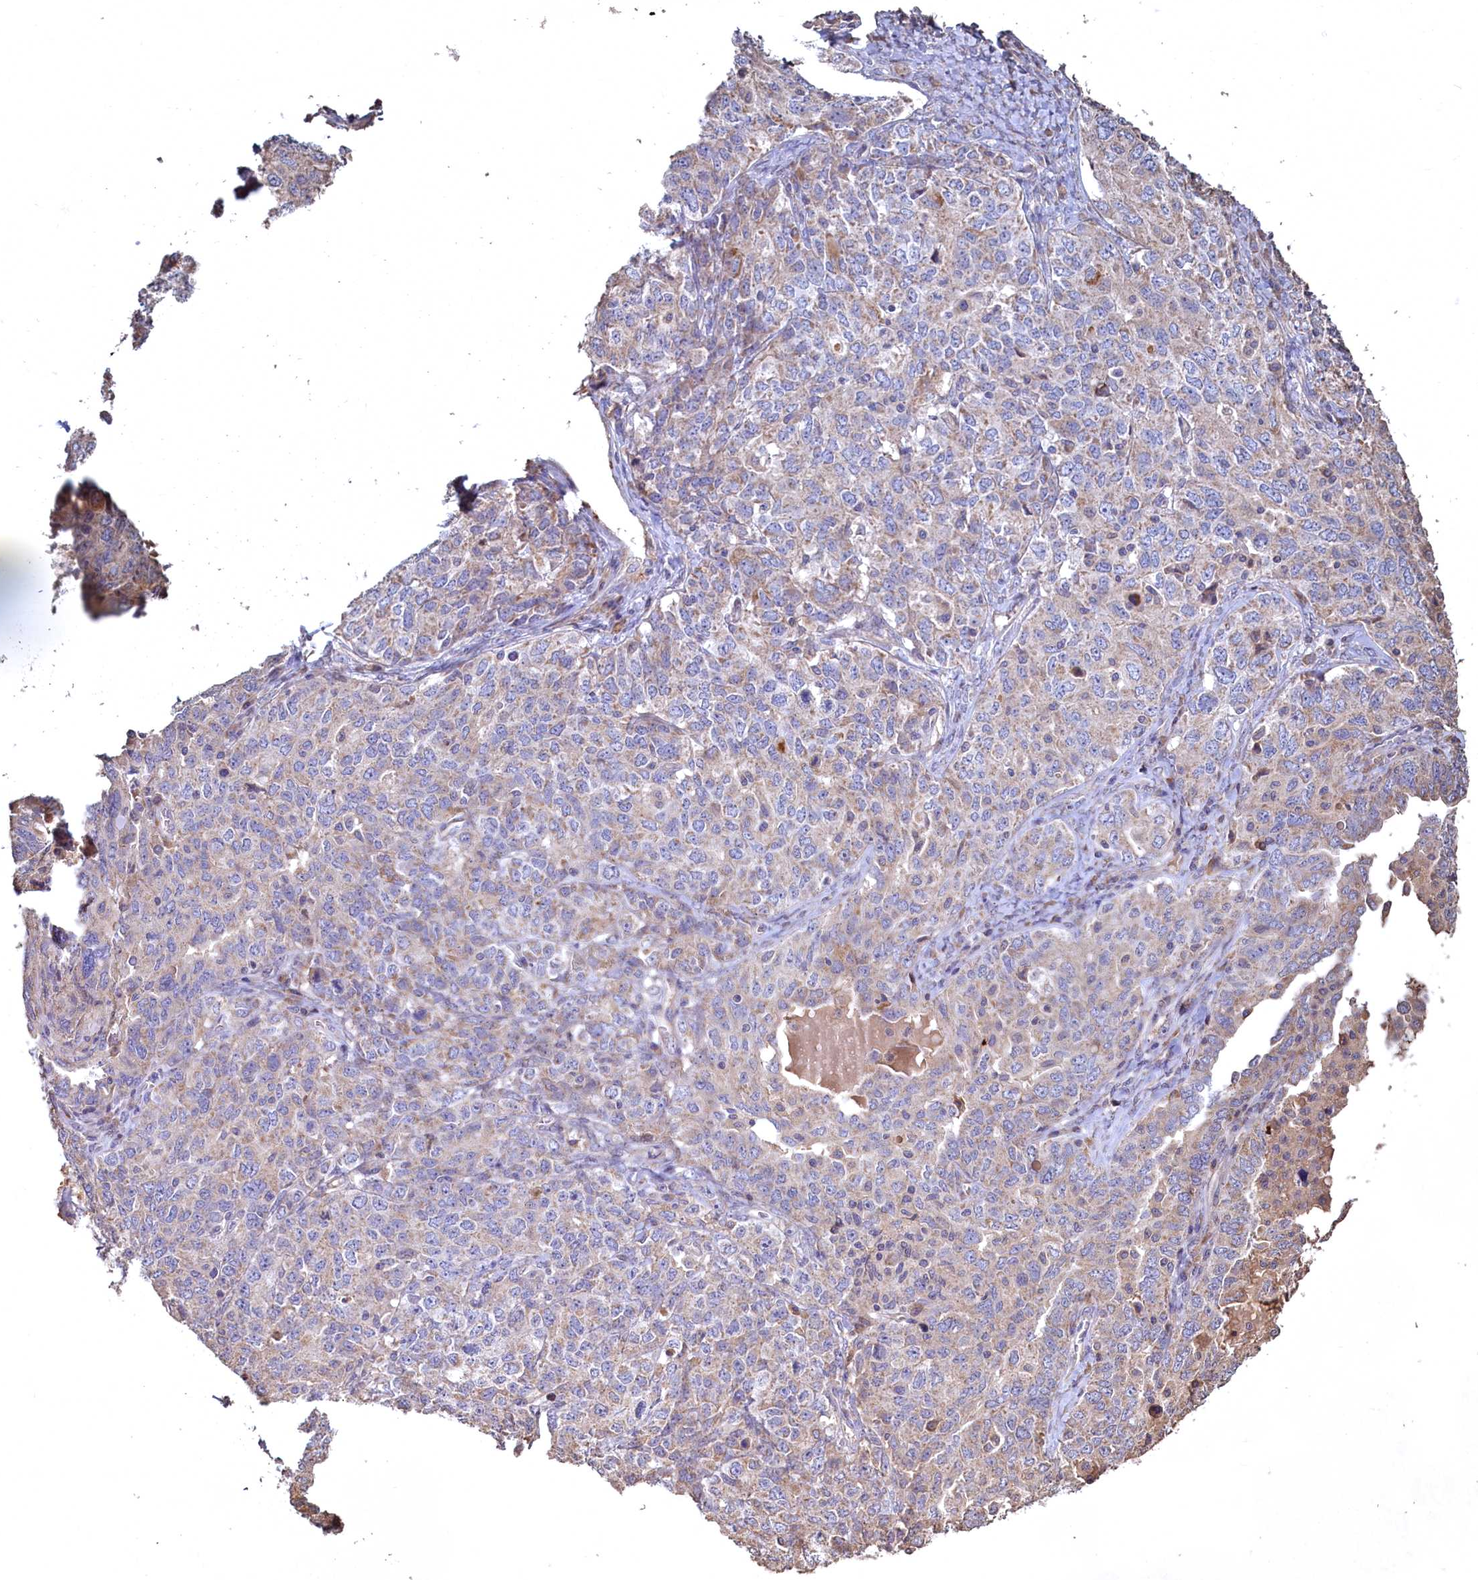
{"staining": {"intensity": "weak", "quantity": "25%-75%", "location": "cytoplasmic/membranous"}, "tissue": "ovarian cancer", "cell_type": "Tumor cells", "image_type": "cancer", "snomed": [{"axis": "morphology", "description": "Carcinoma, endometroid"}, {"axis": "topography", "description": "Ovary"}], "caption": "There is low levels of weak cytoplasmic/membranous staining in tumor cells of ovarian endometroid carcinoma, as demonstrated by immunohistochemical staining (brown color).", "gene": "FUNDC1", "patient": {"sex": "female", "age": 62}}